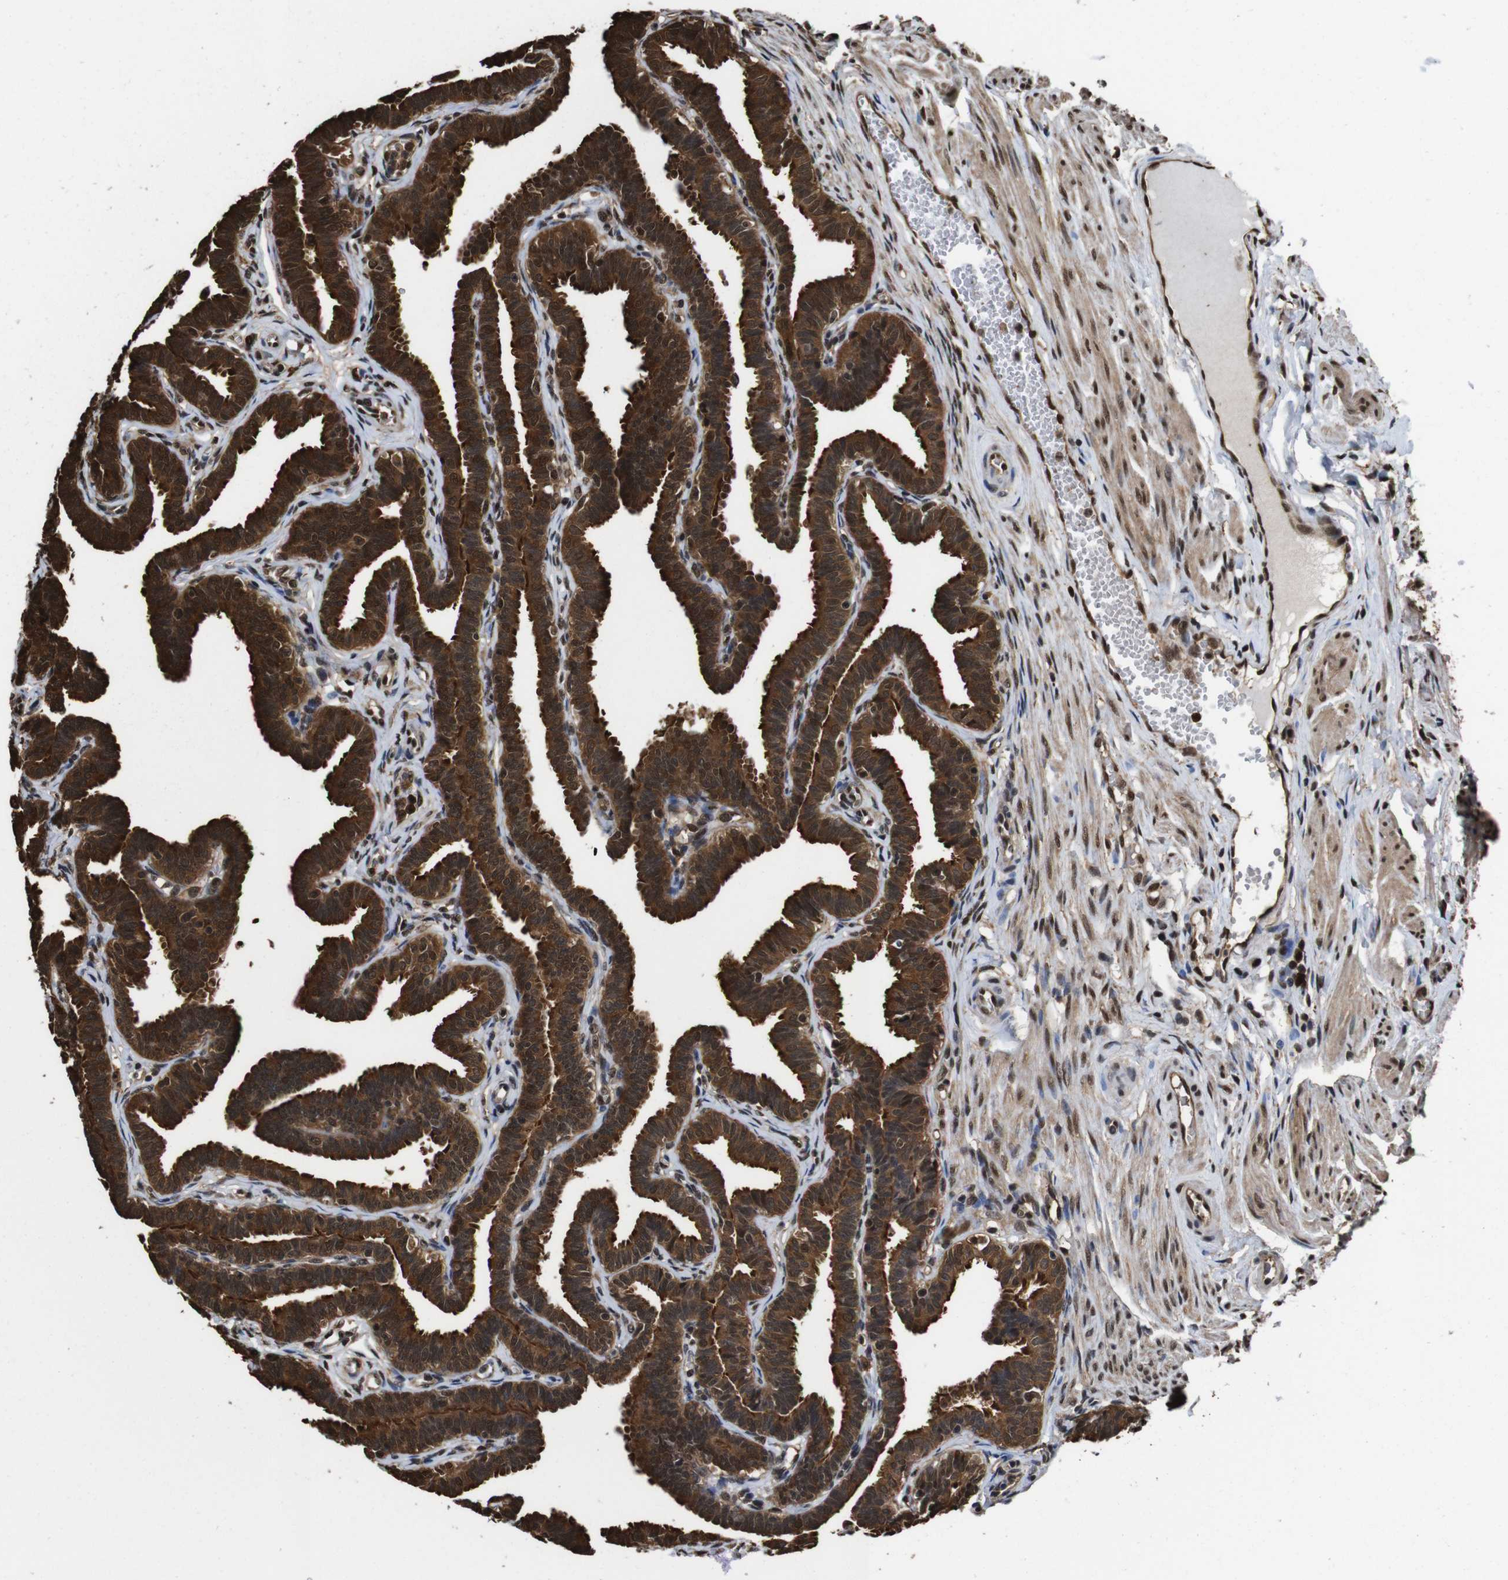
{"staining": {"intensity": "strong", "quantity": ">75%", "location": "cytoplasmic/membranous,nuclear"}, "tissue": "fallopian tube", "cell_type": "Glandular cells", "image_type": "normal", "snomed": [{"axis": "morphology", "description": "Normal tissue, NOS"}, {"axis": "topography", "description": "Fallopian tube"}, {"axis": "topography", "description": "Ovary"}], "caption": "Brown immunohistochemical staining in benign fallopian tube shows strong cytoplasmic/membranous,nuclear expression in about >75% of glandular cells.", "gene": "VCP", "patient": {"sex": "female", "age": 23}}